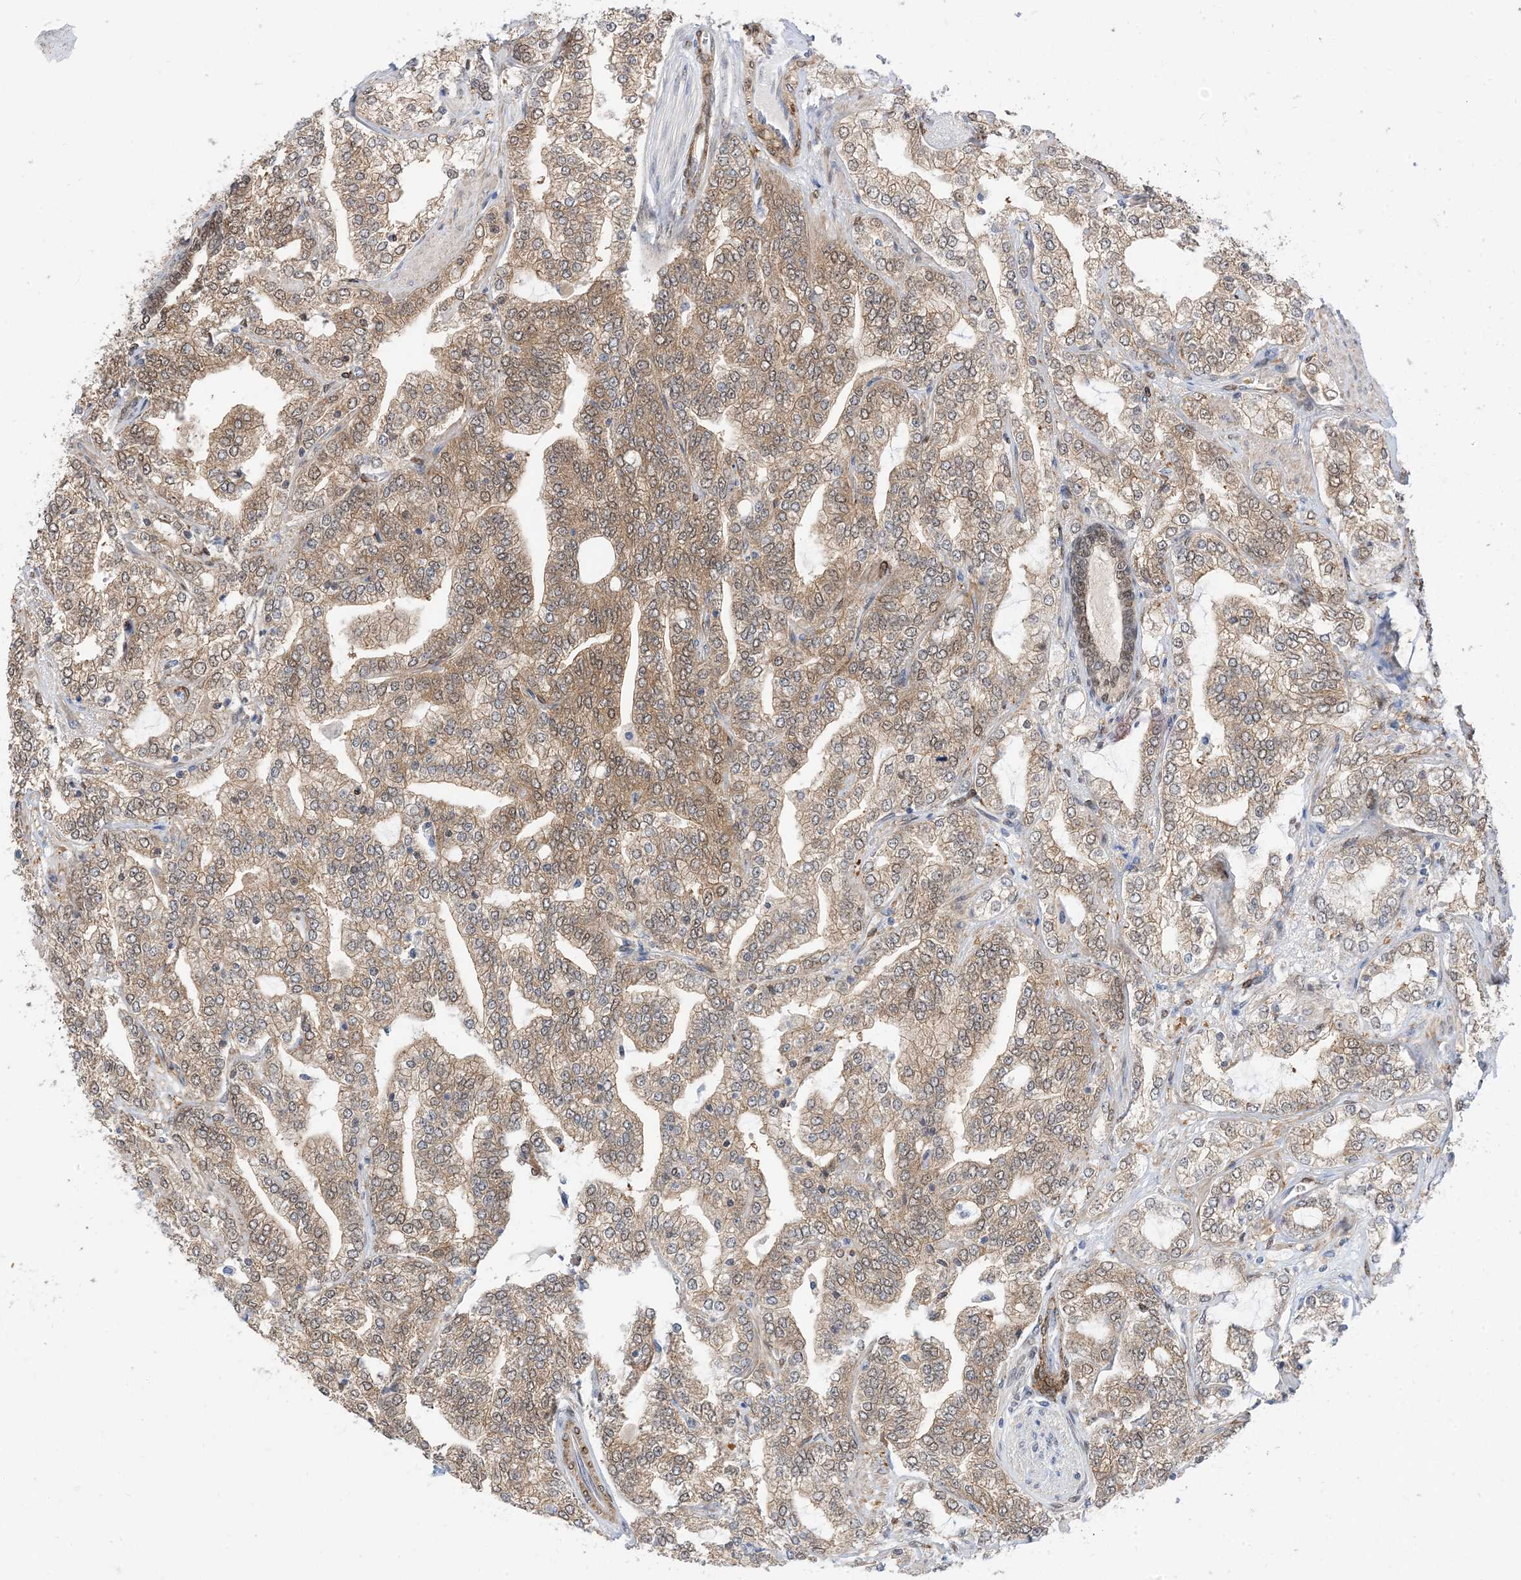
{"staining": {"intensity": "moderate", "quantity": ">75%", "location": "cytoplasmic/membranous"}, "tissue": "prostate cancer", "cell_type": "Tumor cells", "image_type": "cancer", "snomed": [{"axis": "morphology", "description": "Adenocarcinoma, High grade"}, {"axis": "topography", "description": "Prostate"}], "caption": "This photomicrograph displays immunohistochemistry staining of human prostate cancer, with medium moderate cytoplasmic/membranous positivity in about >75% of tumor cells.", "gene": "RIN1", "patient": {"sex": "male", "age": 64}}